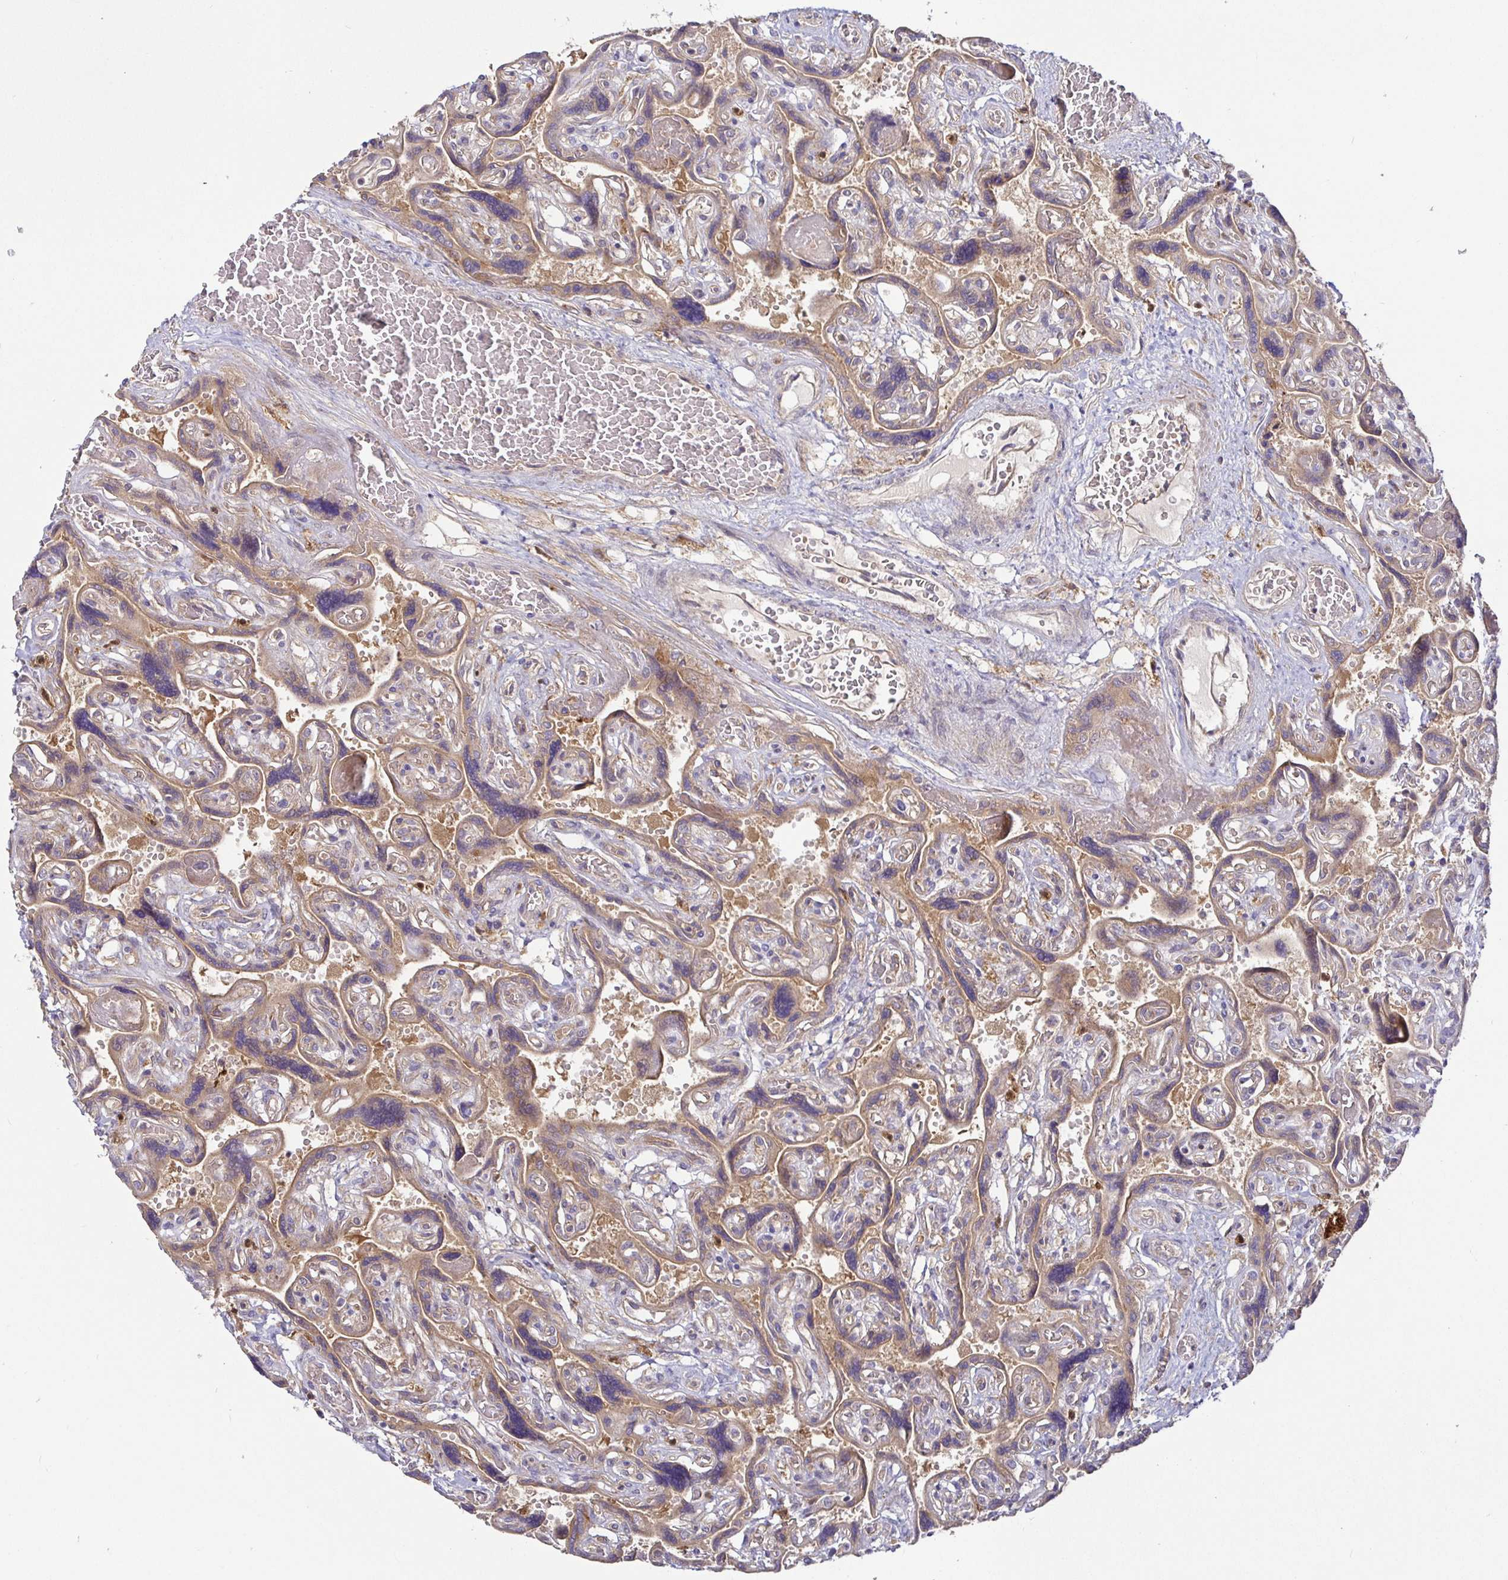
{"staining": {"intensity": "moderate", "quantity": ">75%", "location": "cytoplasmic/membranous"}, "tissue": "placenta", "cell_type": "Decidual cells", "image_type": "normal", "snomed": [{"axis": "morphology", "description": "Normal tissue, NOS"}, {"axis": "topography", "description": "Placenta"}], "caption": "IHC of benign human placenta shows medium levels of moderate cytoplasmic/membranous expression in about >75% of decidual cells. Using DAB (brown) and hematoxylin (blue) stains, captured at high magnification using brightfield microscopy.", "gene": "SNX8", "patient": {"sex": "female", "age": 32}}